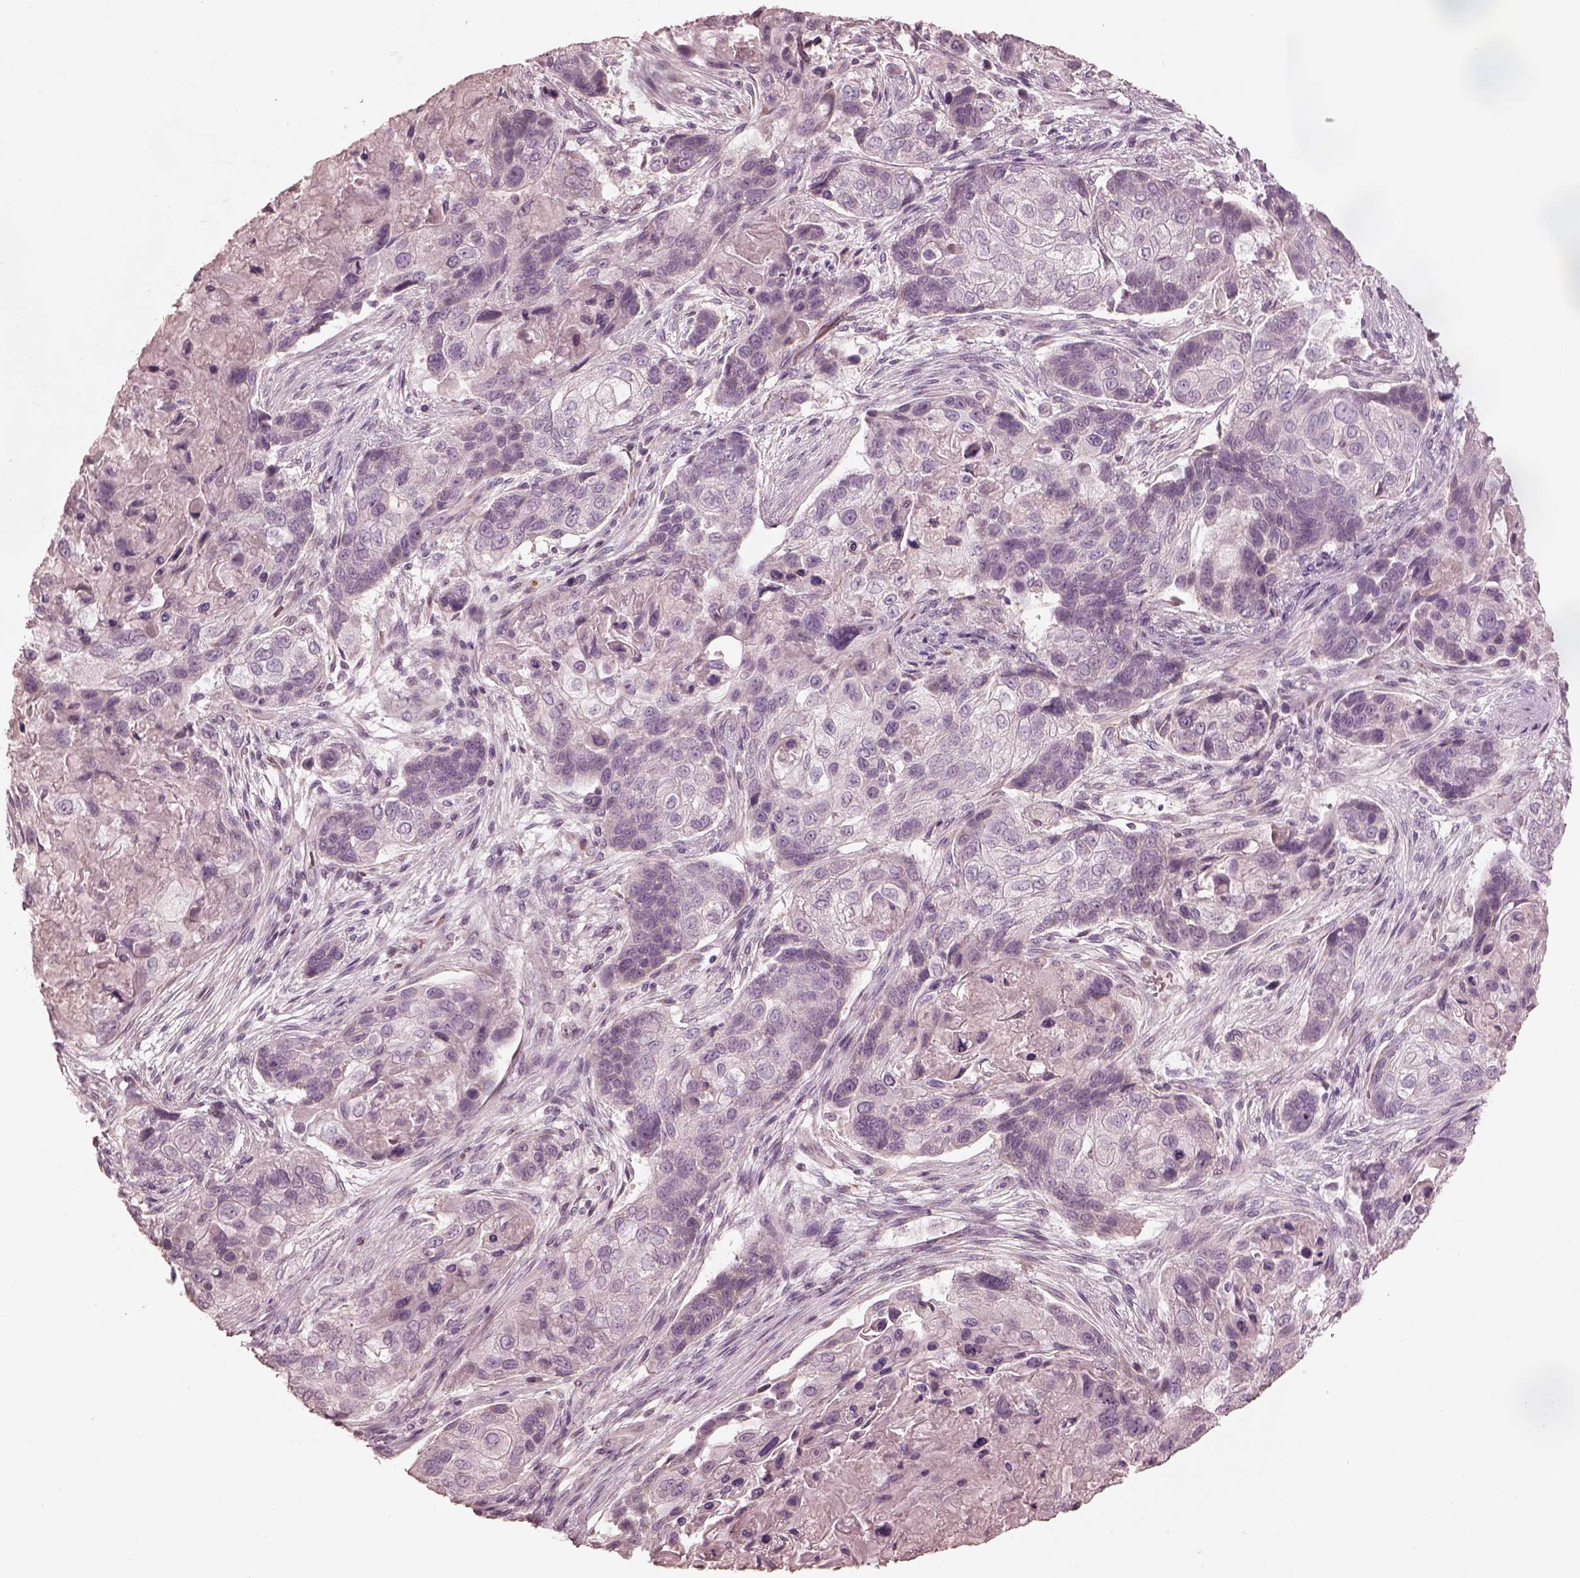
{"staining": {"intensity": "negative", "quantity": "none", "location": "none"}, "tissue": "lung cancer", "cell_type": "Tumor cells", "image_type": "cancer", "snomed": [{"axis": "morphology", "description": "Squamous cell carcinoma, NOS"}, {"axis": "topography", "description": "Lung"}], "caption": "Photomicrograph shows no protein expression in tumor cells of squamous cell carcinoma (lung) tissue.", "gene": "ANKLE1", "patient": {"sex": "male", "age": 69}}